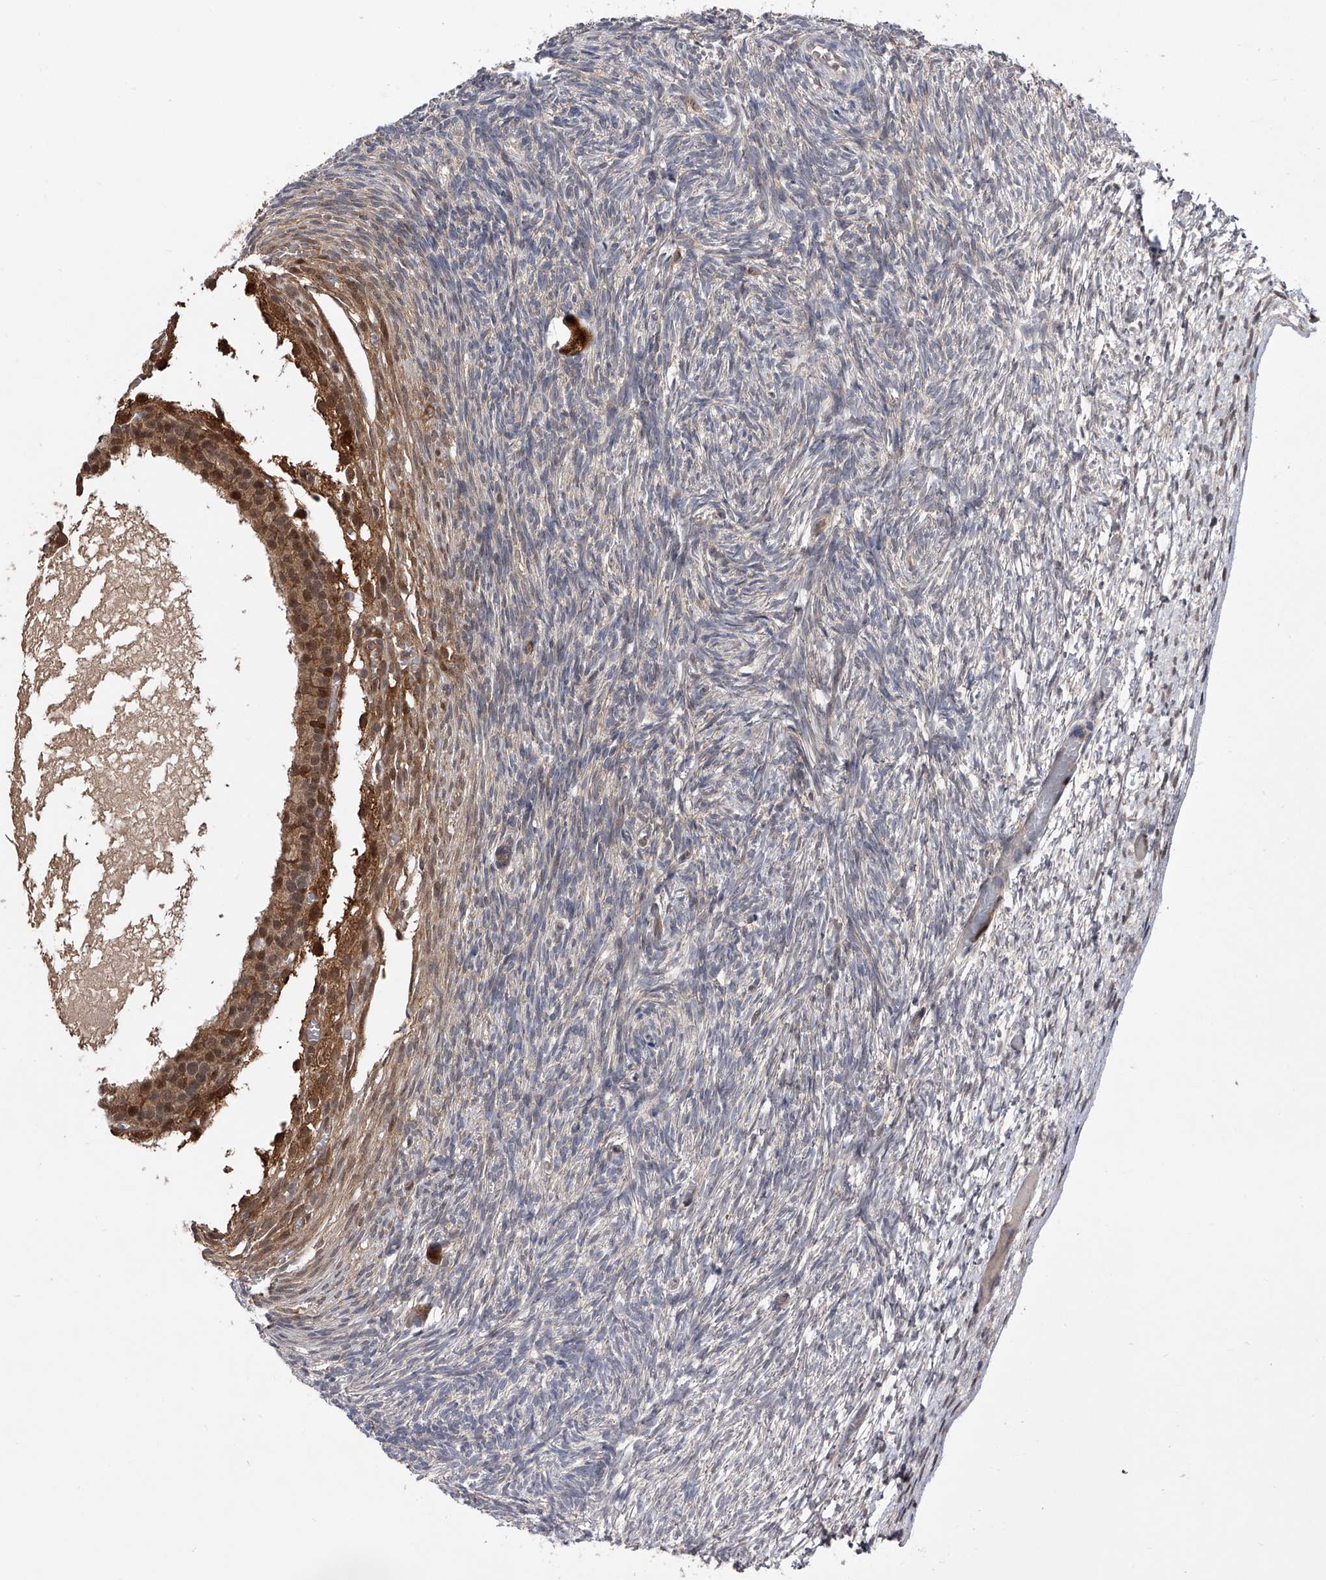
{"staining": {"intensity": "strong", "quantity": ">75%", "location": "cytoplasmic/membranous,nuclear"}, "tissue": "ovary", "cell_type": "Follicle cells", "image_type": "normal", "snomed": [{"axis": "morphology", "description": "Normal tissue, NOS"}, {"axis": "topography", "description": "Ovary"}], "caption": "This is a micrograph of immunohistochemistry (IHC) staining of unremarkable ovary, which shows strong expression in the cytoplasmic/membranous,nuclear of follicle cells.", "gene": "RWDD2A", "patient": {"sex": "female", "age": 34}}